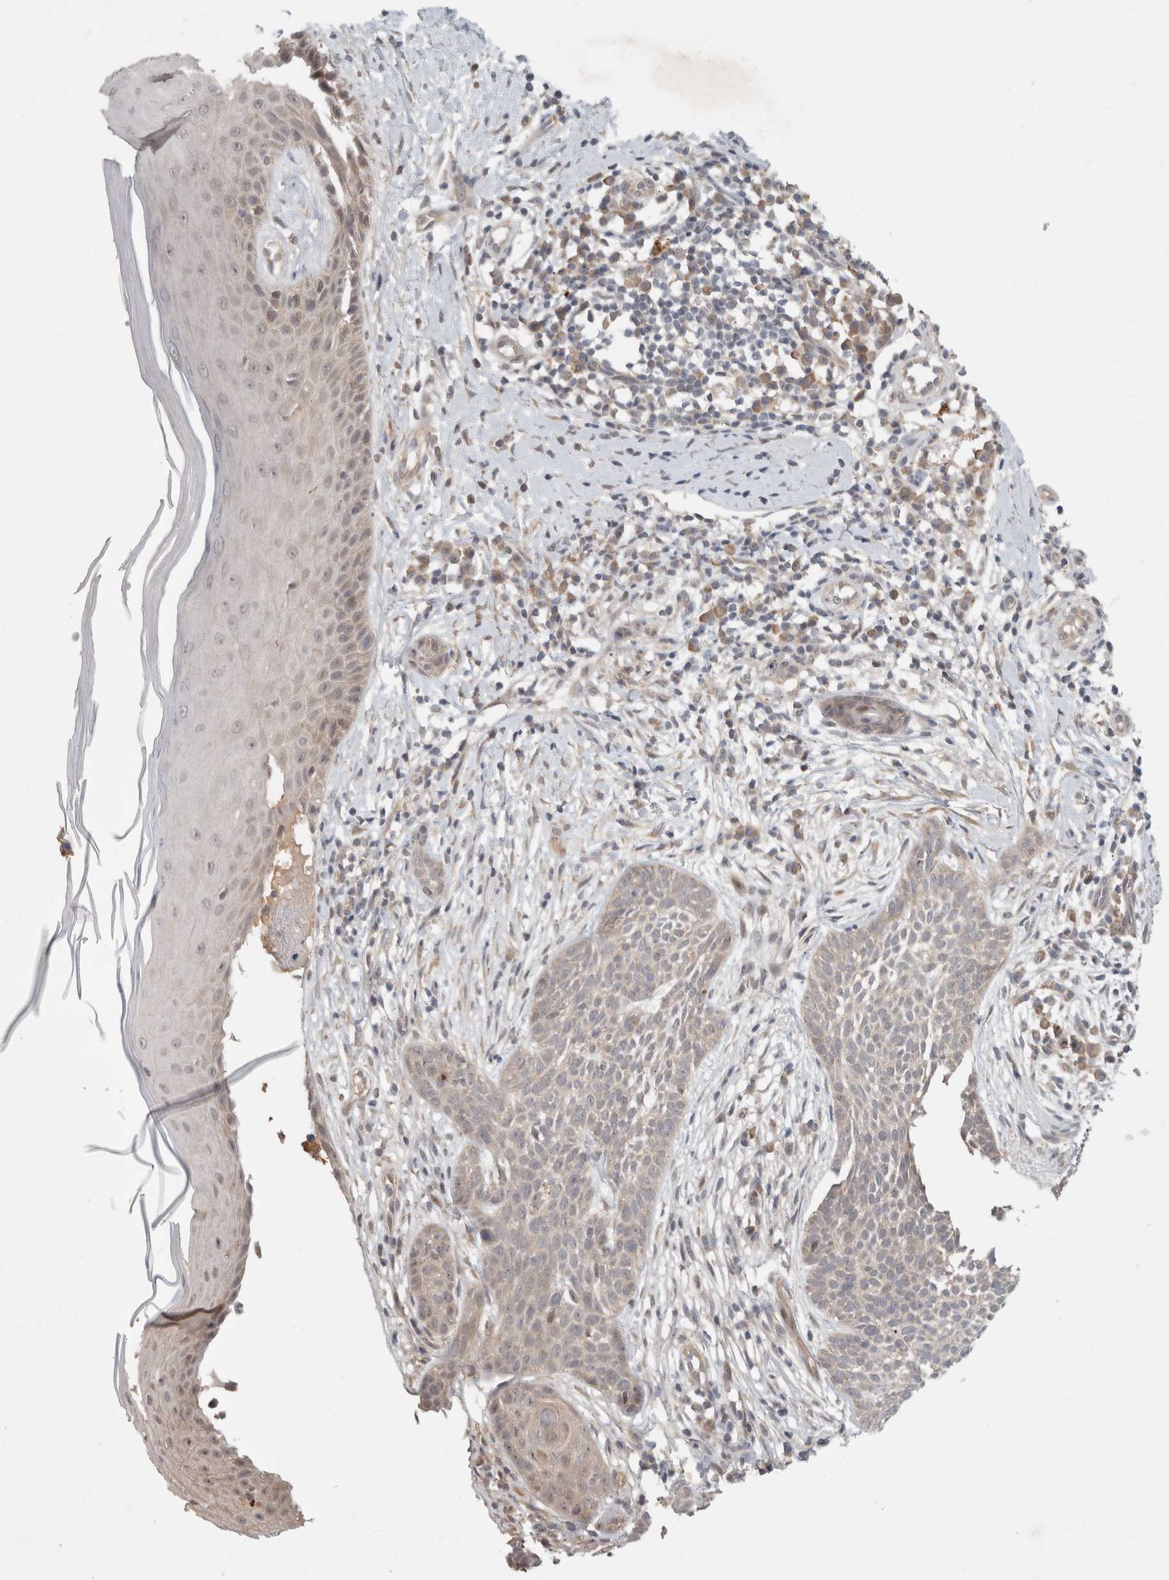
{"staining": {"intensity": "weak", "quantity": "<25%", "location": "cytoplasmic/membranous"}, "tissue": "skin cancer", "cell_type": "Tumor cells", "image_type": "cancer", "snomed": [{"axis": "morphology", "description": "Normal tissue, NOS"}, {"axis": "morphology", "description": "Basal cell carcinoma"}, {"axis": "topography", "description": "Skin"}], "caption": "Photomicrograph shows no protein positivity in tumor cells of skin cancer tissue. (Stains: DAB immunohistochemistry (IHC) with hematoxylin counter stain, Microscopy: brightfield microscopy at high magnification).", "gene": "RASAL2", "patient": {"sex": "male", "age": 67}}